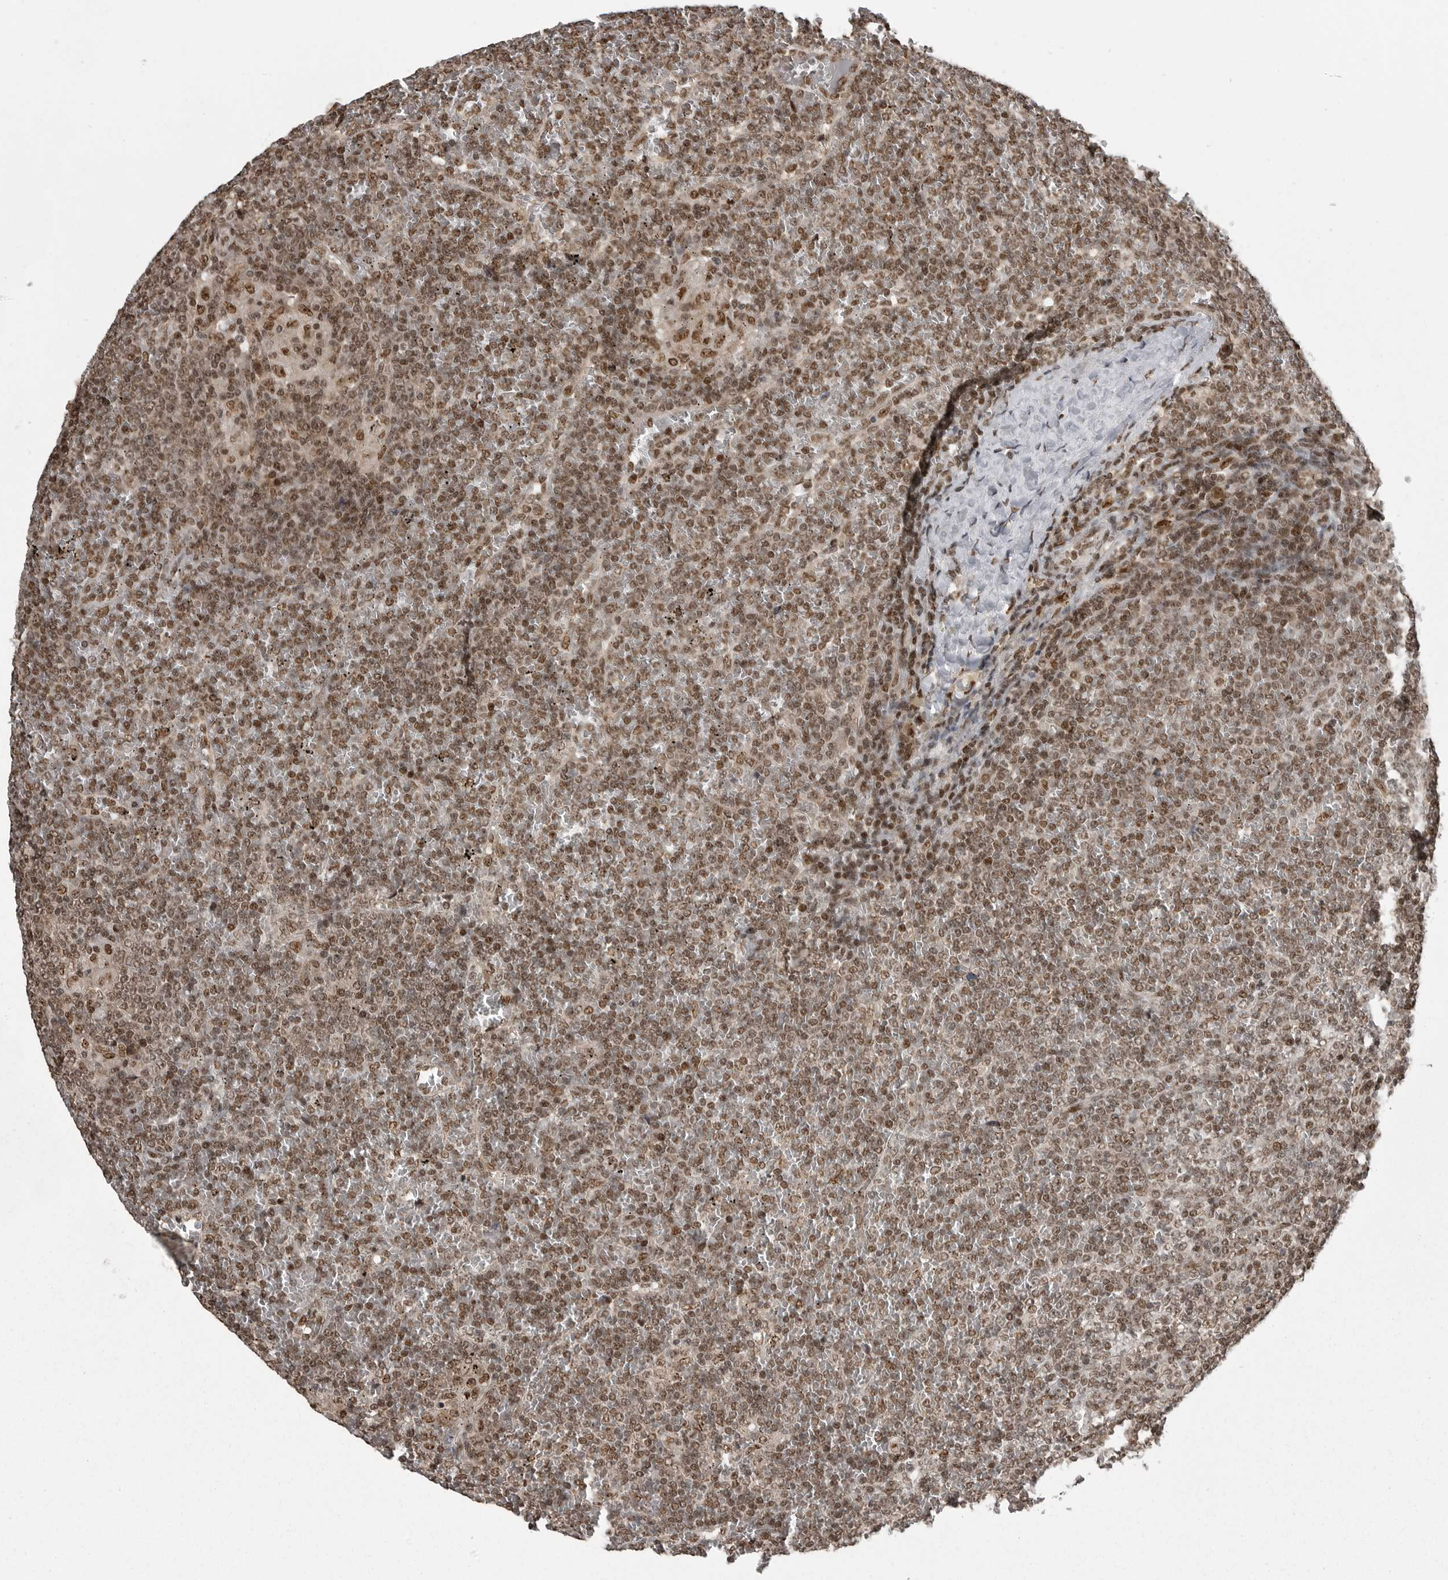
{"staining": {"intensity": "moderate", "quantity": ">75%", "location": "nuclear"}, "tissue": "lymphoma", "cell_type": "Tumor cells", "image_type": "cancer", "snomed": [{"axis": "morphology", "description": "Malignant lymphoma, non-Hodgkin's type, Low grade"}, {"axis": "topography", "description": "Spleen"}], "caption": "Immunohistochemical staining of human malignant lymphoma, non-Hodgkin's type (low-grade) shows moderate nuclear protein expression in approximately >75% of tumor cells. (IHC, brightfield microscopy, high magnification).", "gene": "YAF2", "patient": {"sex": "female", "age": 19}}